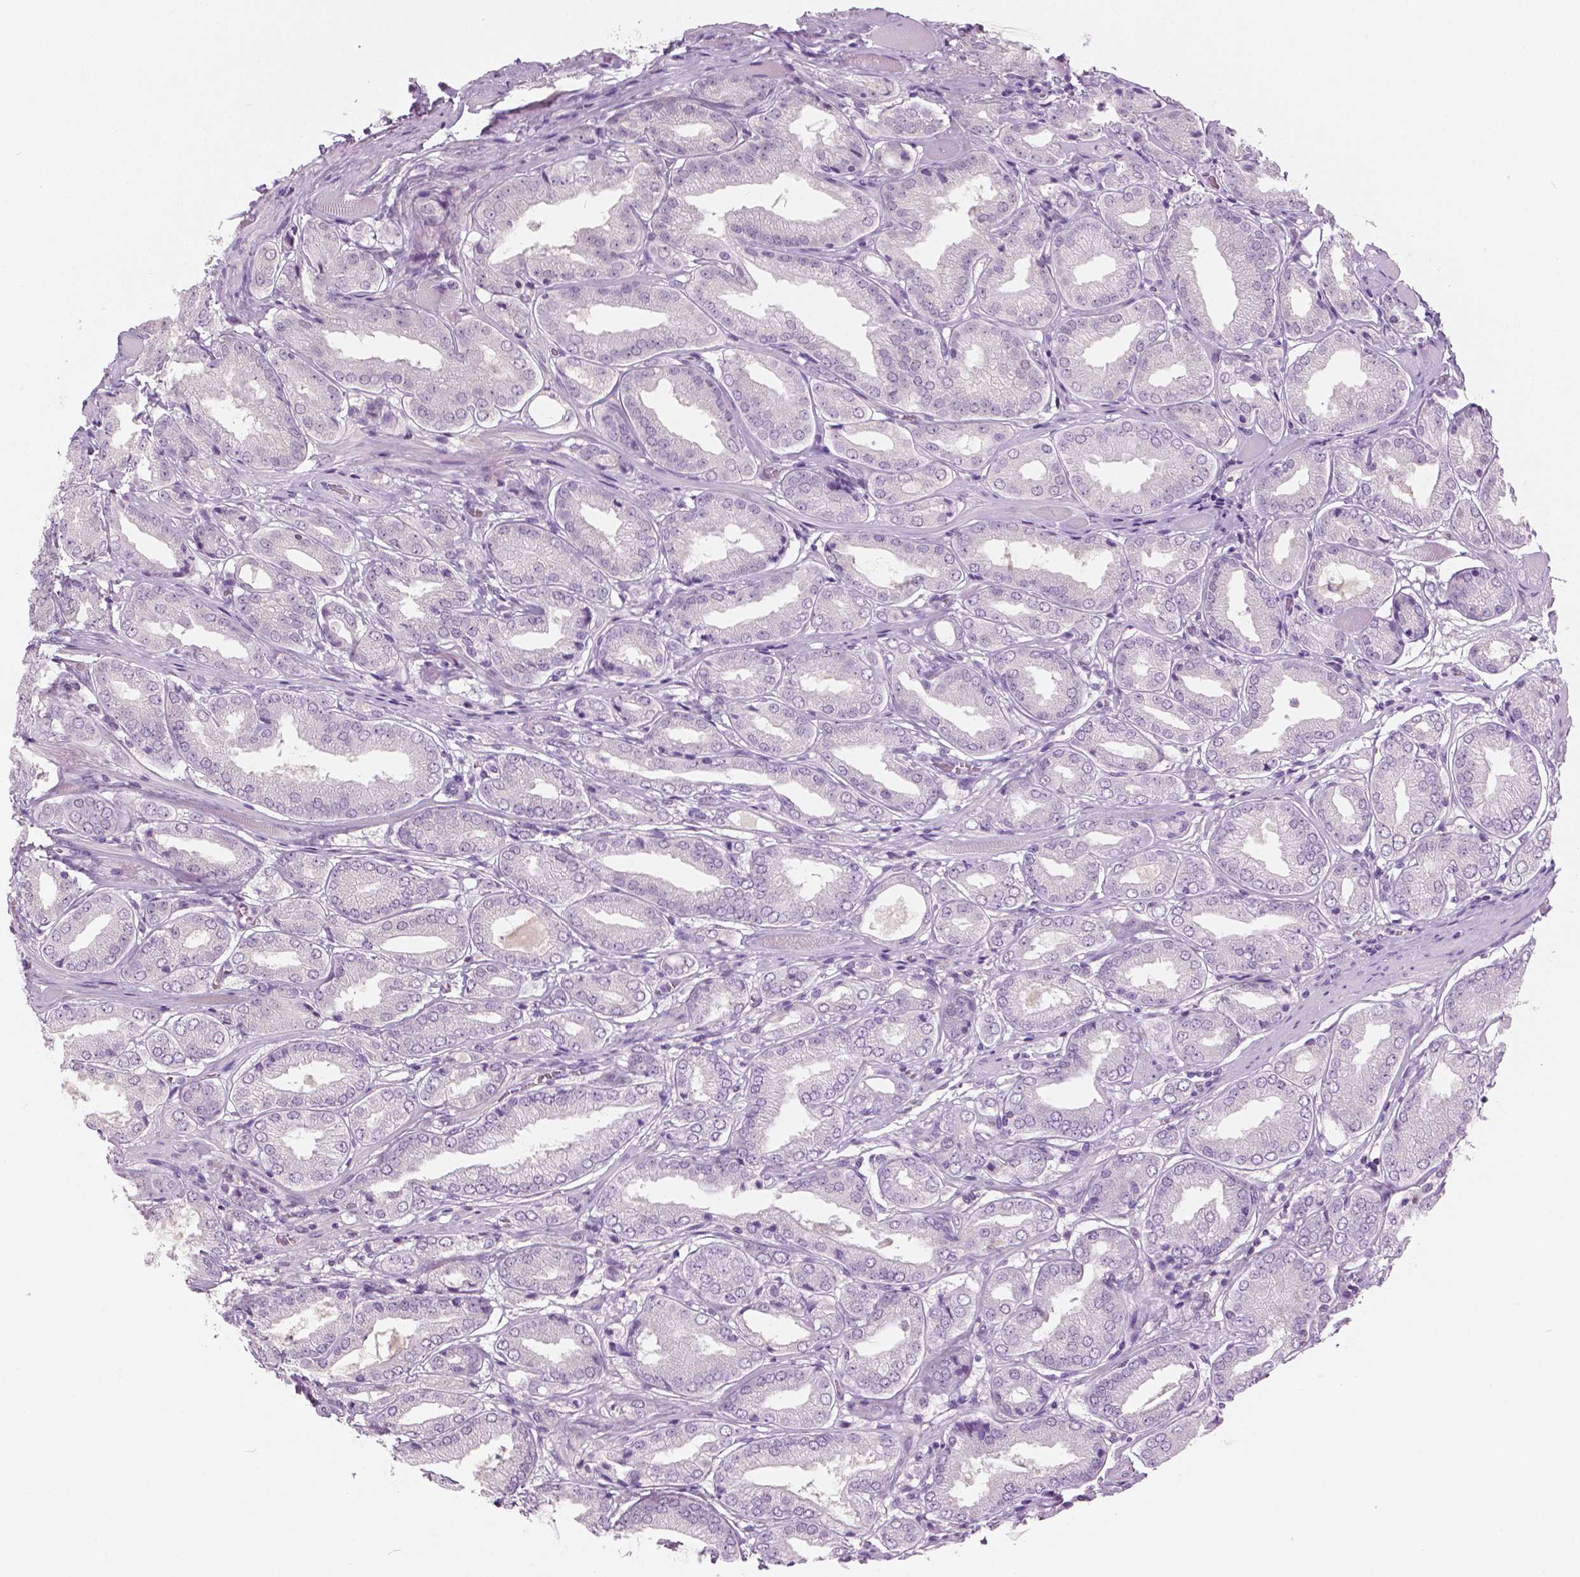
{"staining": {"intensity": "negative", "quantity": "none", "location": "none"}, "tissue": "prostate cancer", "cell_type": "Tumor cells", "image_type": "cancer", "snomed": [{"axis": "morphology", "description": "Adenocarcinoma, NOS"}, {"axis": "topography", "description": "Prostate"}], "caption": "Tumor cells are negative for brown protein staining in prostate cancer.", "gene": "GALM", "patient": {"sex": "male", "age": 63}}